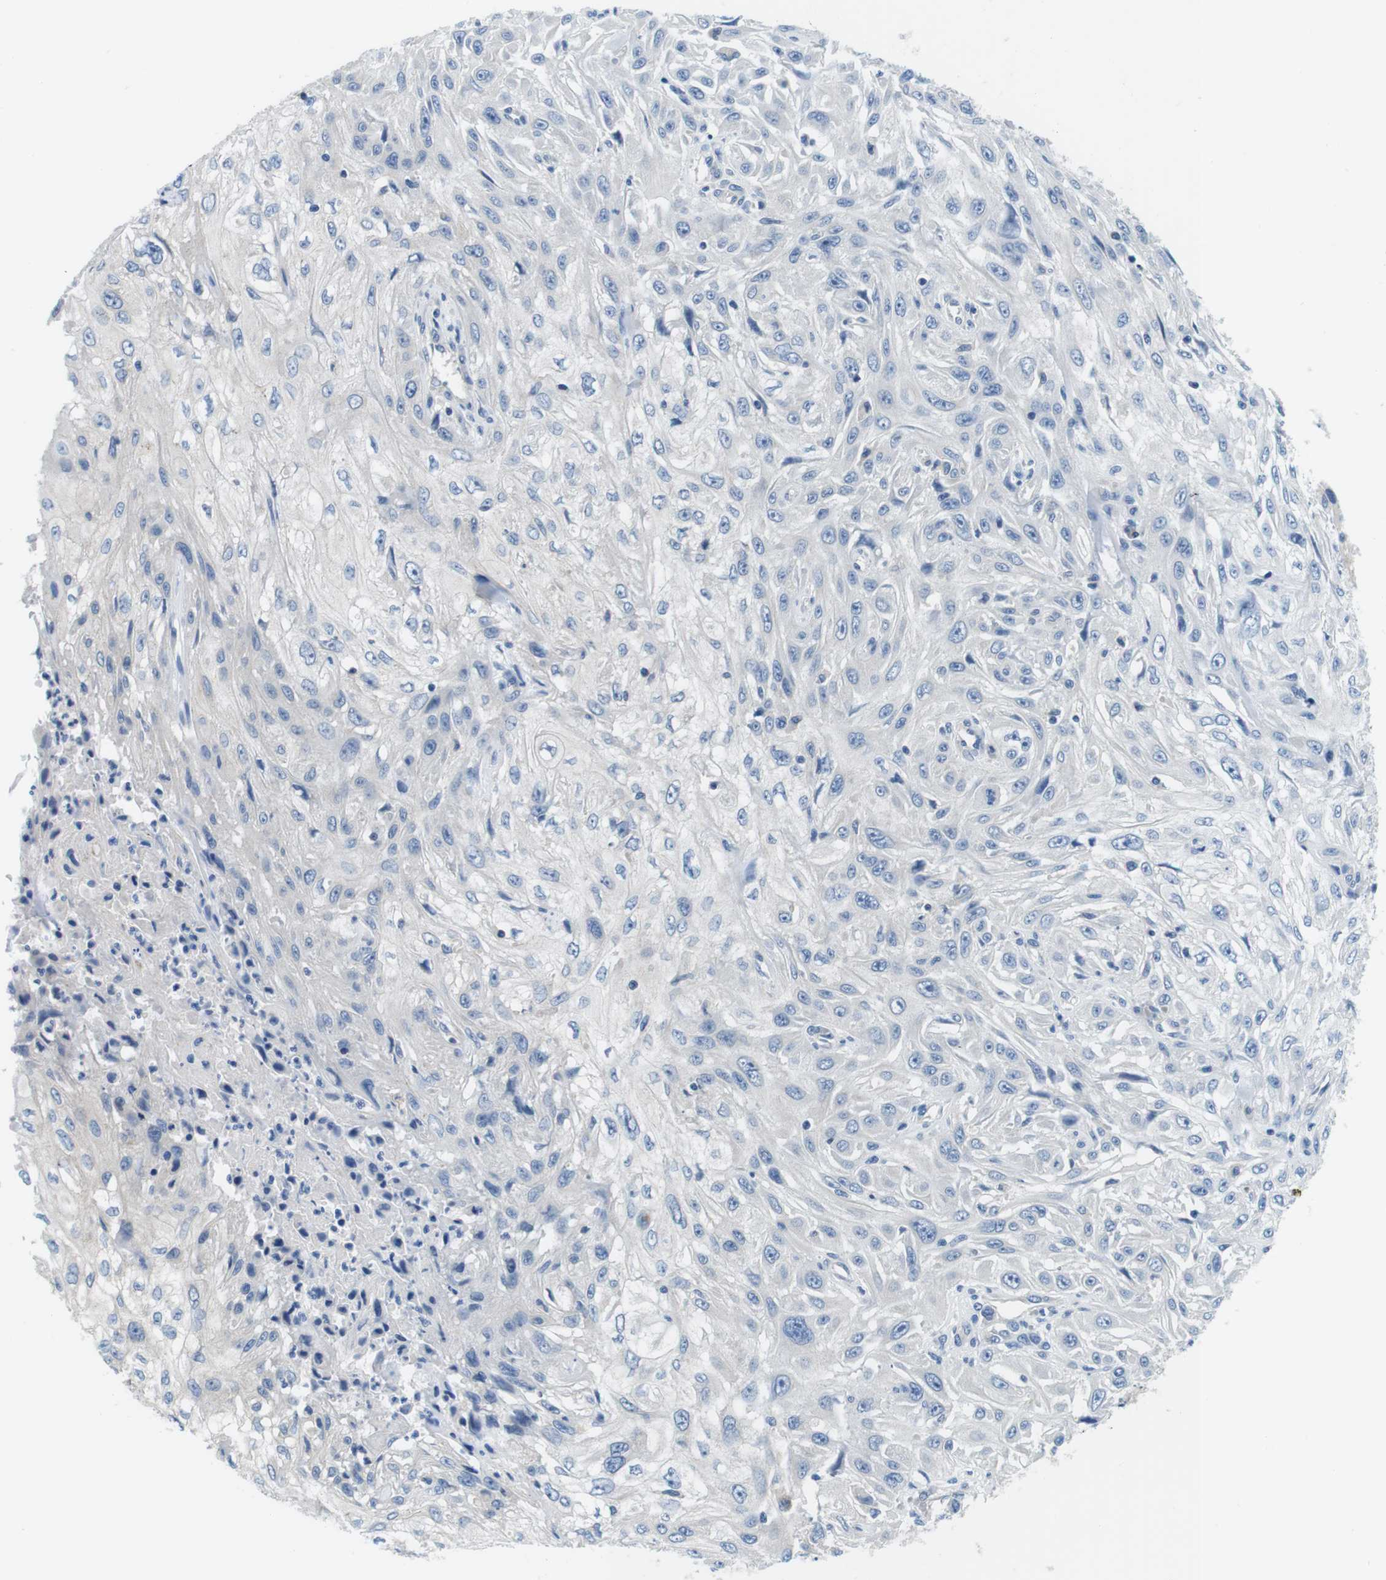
{"staining": {"intensity": "negative", "quantity": "none", "location": "none"}, "tissue": "skin cancer", "cell_type": "Tumor cells", "image_type": "cancer", "snomed": [{"axis": "morphology", "description": "Squamous cell carcinoma, NOS"}, {"axis": "topography", "description": "Skin"}], "caption": "This is a micrograph of immunohistochemistry staining of skin squamous cell carcinoma, which shows no positivity in tumor cells. The staining is performed using DAB brown chromogen with nuclei counter-stained in using hematoxylin.", "gene": "DENND4C", "patient": {"sex": "male", "age": 75}}